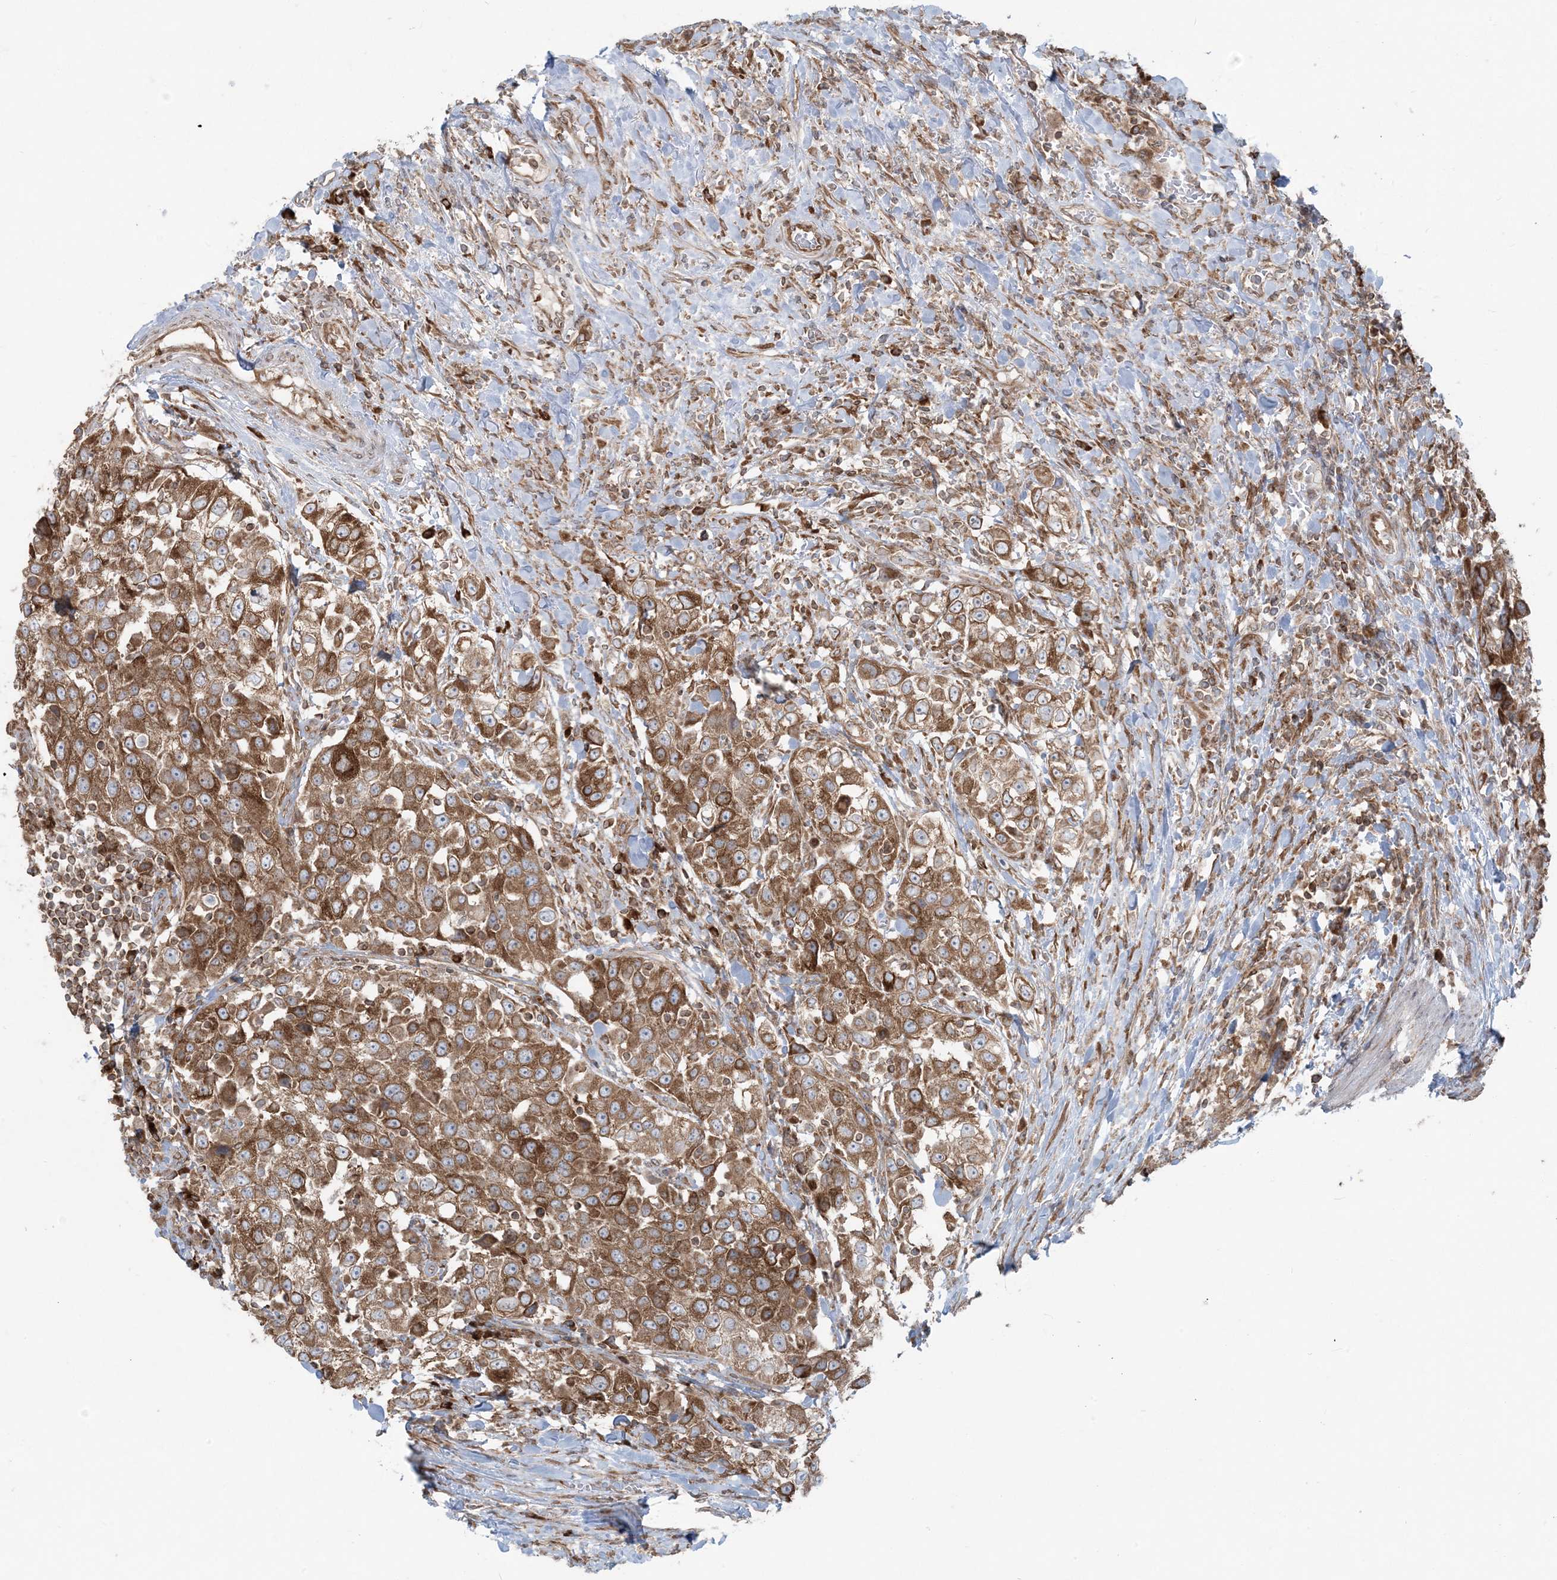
{"staining": {"intensity": "strong", "quantity": ">75%", "location": "cytoplasmic/membranous"}, "tissue": "urothelial cancer", "cell_type": "Tumor cells", "image_type": "cancer", "snomed": [{"axis": "morphology", "description": "Urothelial carcinoma, High grade"}, {"axis": "topography", "description": "Urinary bladder"}], "caption": "Immunohistochemistry of human urothelial carcinoma (high-grade) shows high levels of strong cytoplasmic/membranous positivity in approximately >75% of tumor cells. (DAB (3,3'-diaminobenzidine) IHC with brightfield microscopy, high magnification).", "gene": "UBXN4", "patient": {"sex": "female", "age": 80}}